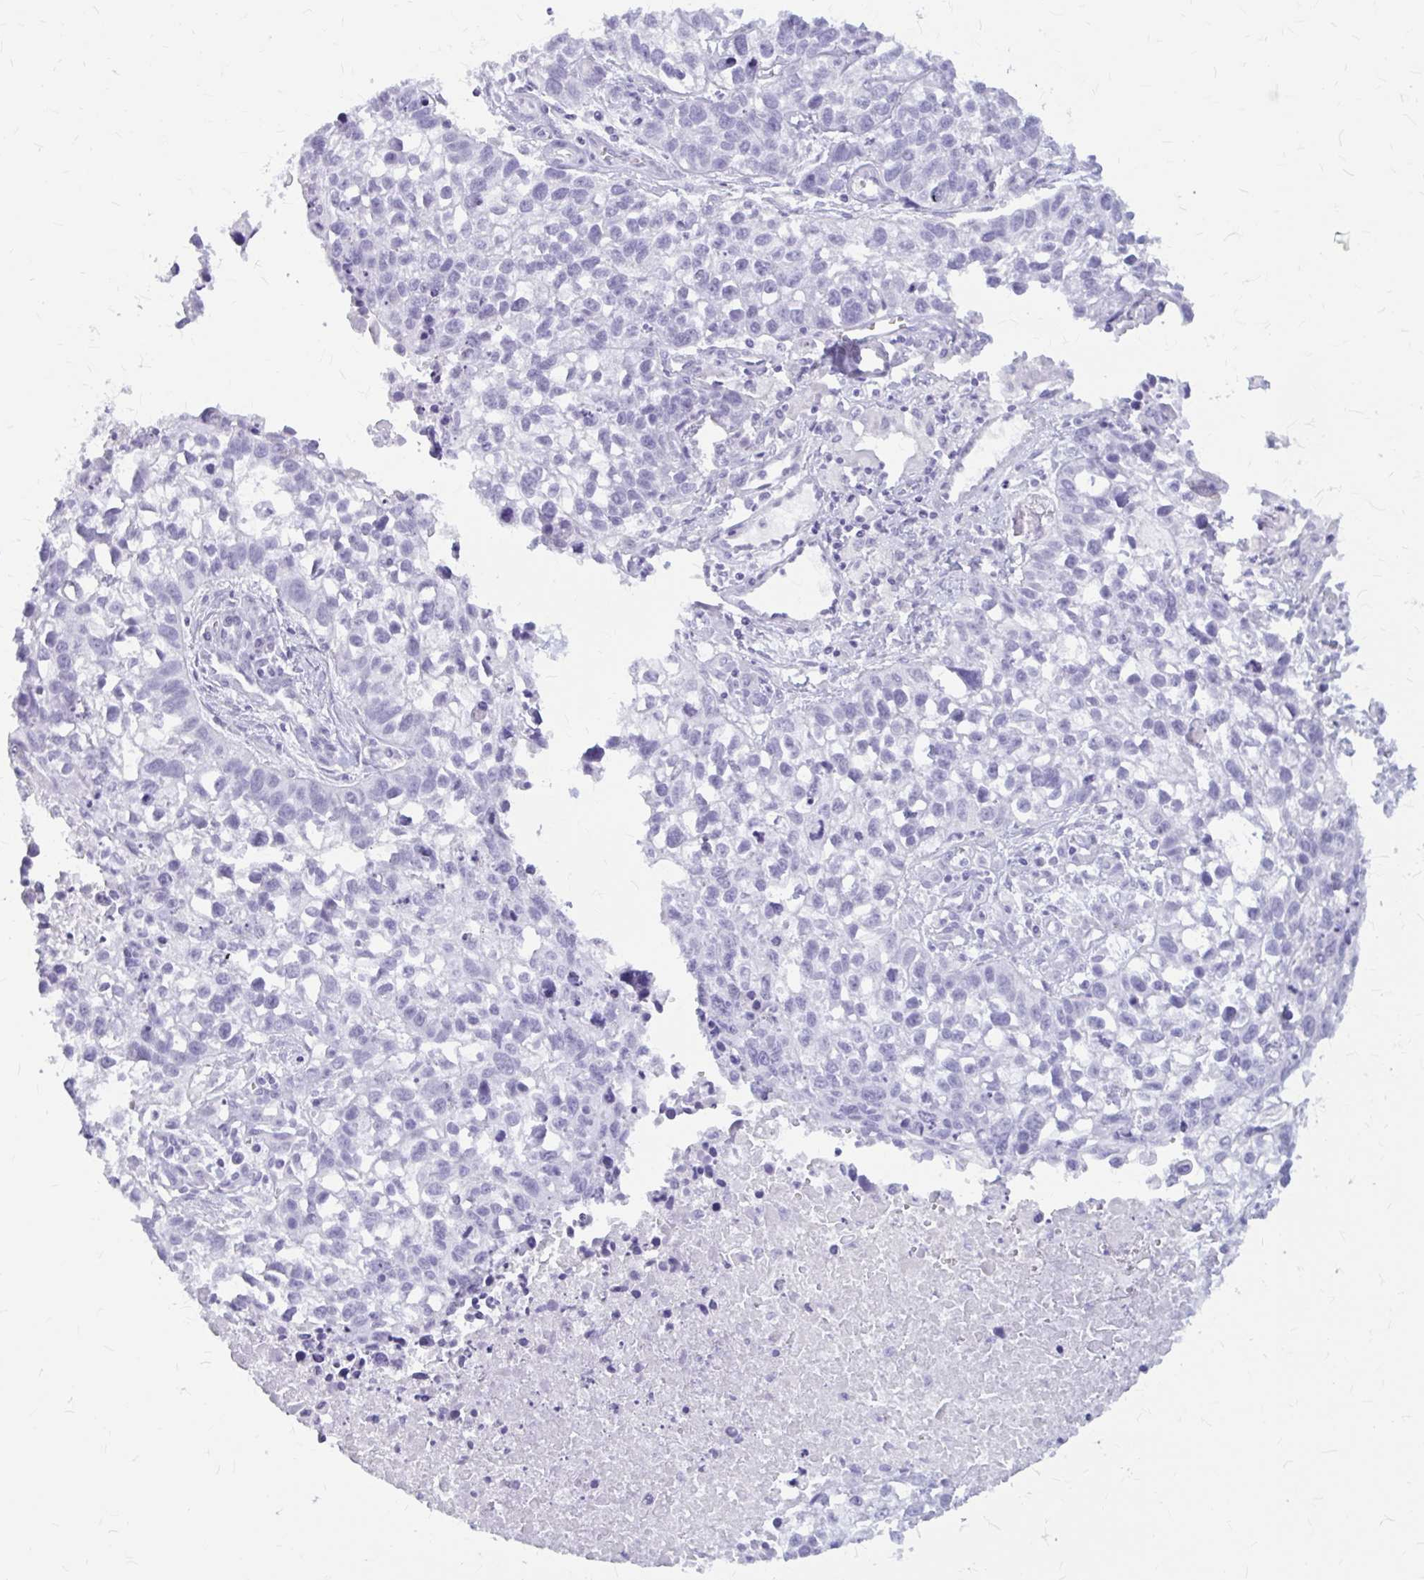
{"staining": {"intensity": "negative", "quantity": "none", "location": "none"}, "tissue": "lung cancer", "cell_type": "Tumor cells", "image_type": "cancer", "snomed": [{"axis": "morphology", "description": "Squamous cell carcinoma, NOS"}, {"axis": "topography", "description": "Lung"}], "caption": "Tumor cells show no significant positivity in lung cancer (squamous cell carcinoma). Brightfield microscopy of IHC stained with DAB (3,3'-diaminobenzidine) (brown) and hematoxylin (blue), captured at high magnification.", "gene": "KLHDC7A", "patient": {"sex": "male", "age": 74}}